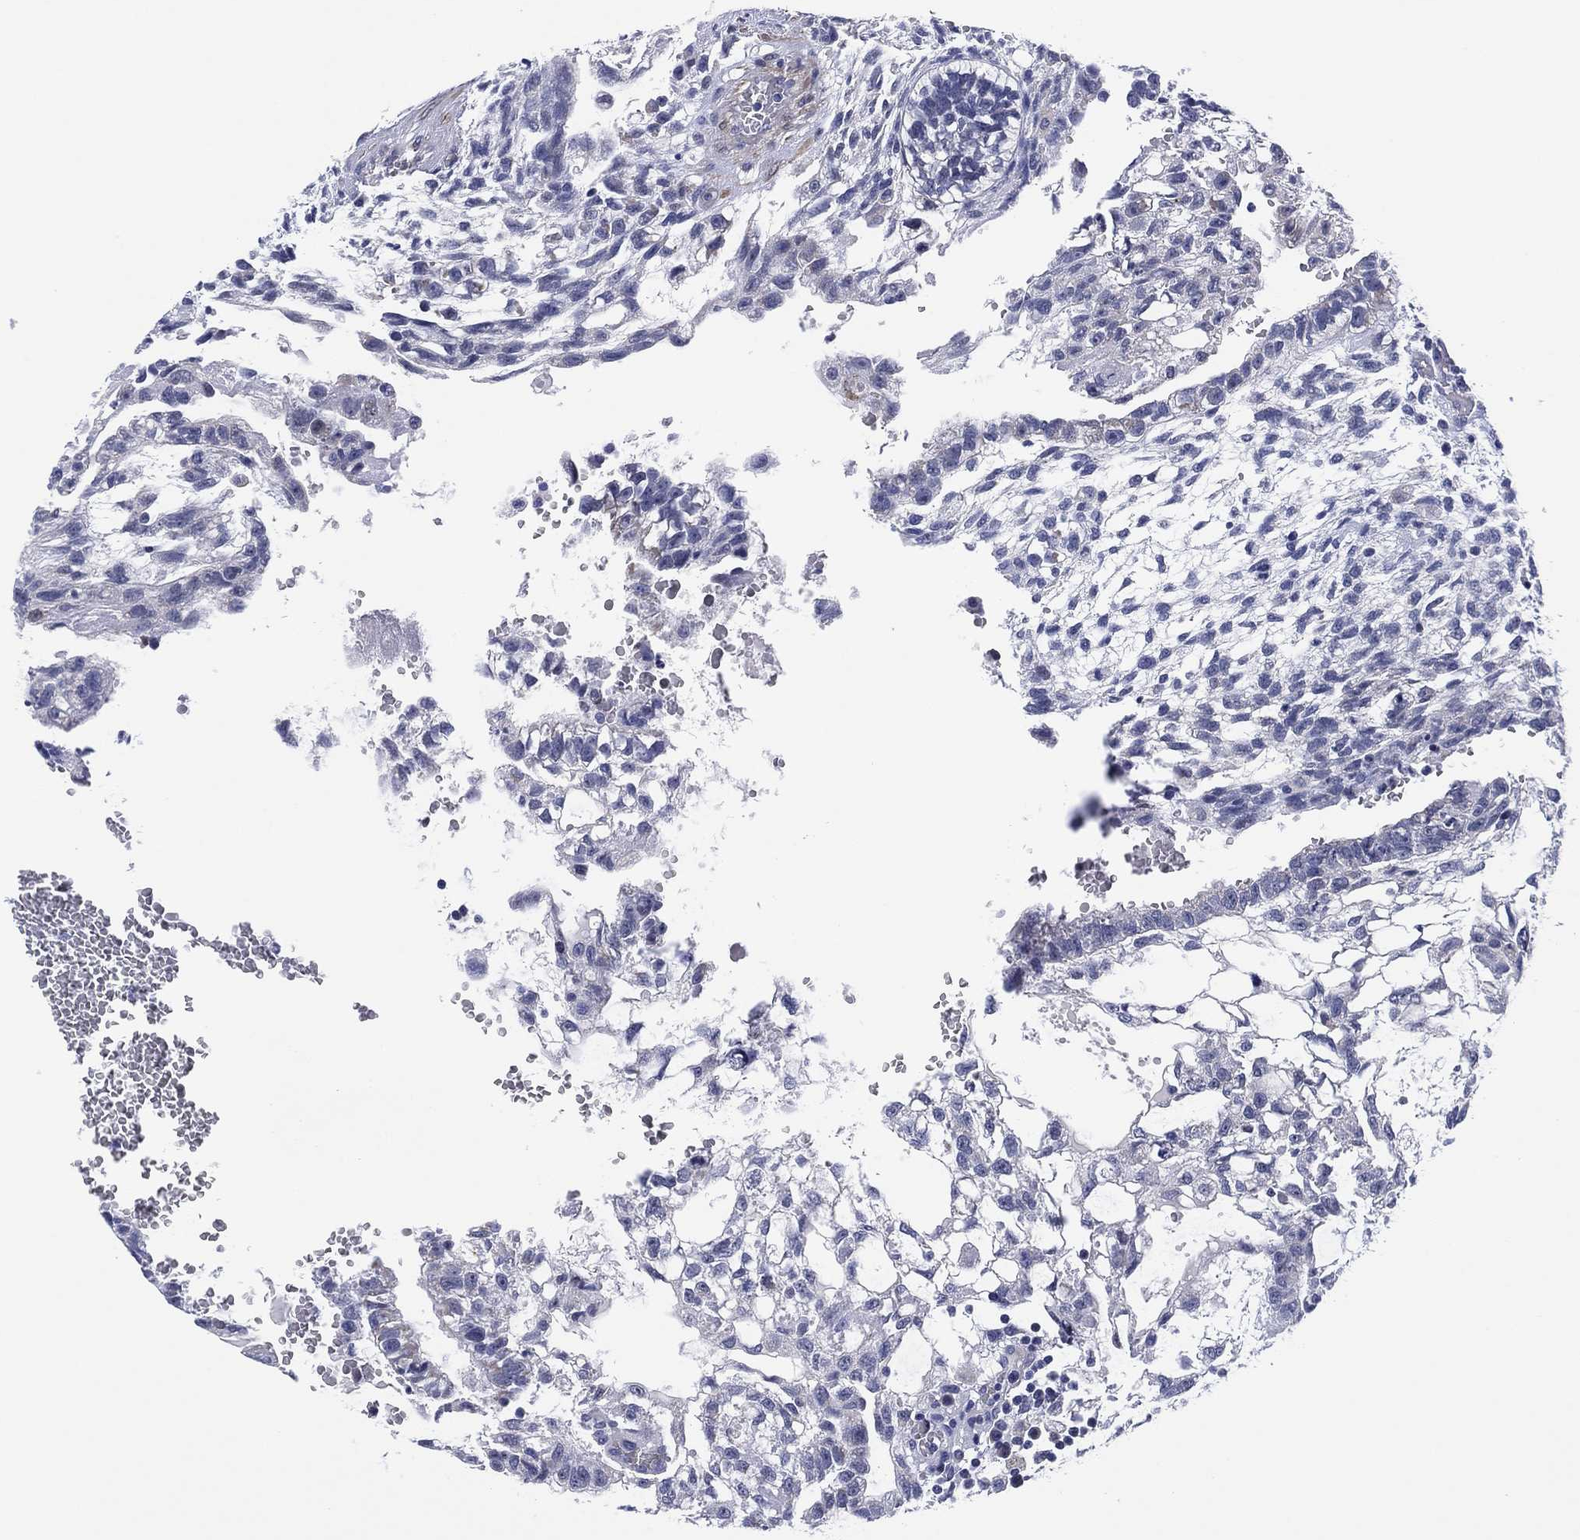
{"staining": {"intensity": "negative", "quantity": "none", "location": "none"}, "tissue": "testis cancer", "cell_type": "Tumor cells", "image_type": "cancer", "snomed": [{"axis": "morphology", "description": "Carcinoma, Embryonal, NOS"}, {"axis": "topography", "description": "Testis"}], "caption": "DAB (3,3'-diaminobenzidine) immunohistochemical staining of testis cancer (embryonal carcinoma) reveals no significant expression in tumor cells.", "gene": "CLIP3", "patient": {"sex": "male", "age": 32}}